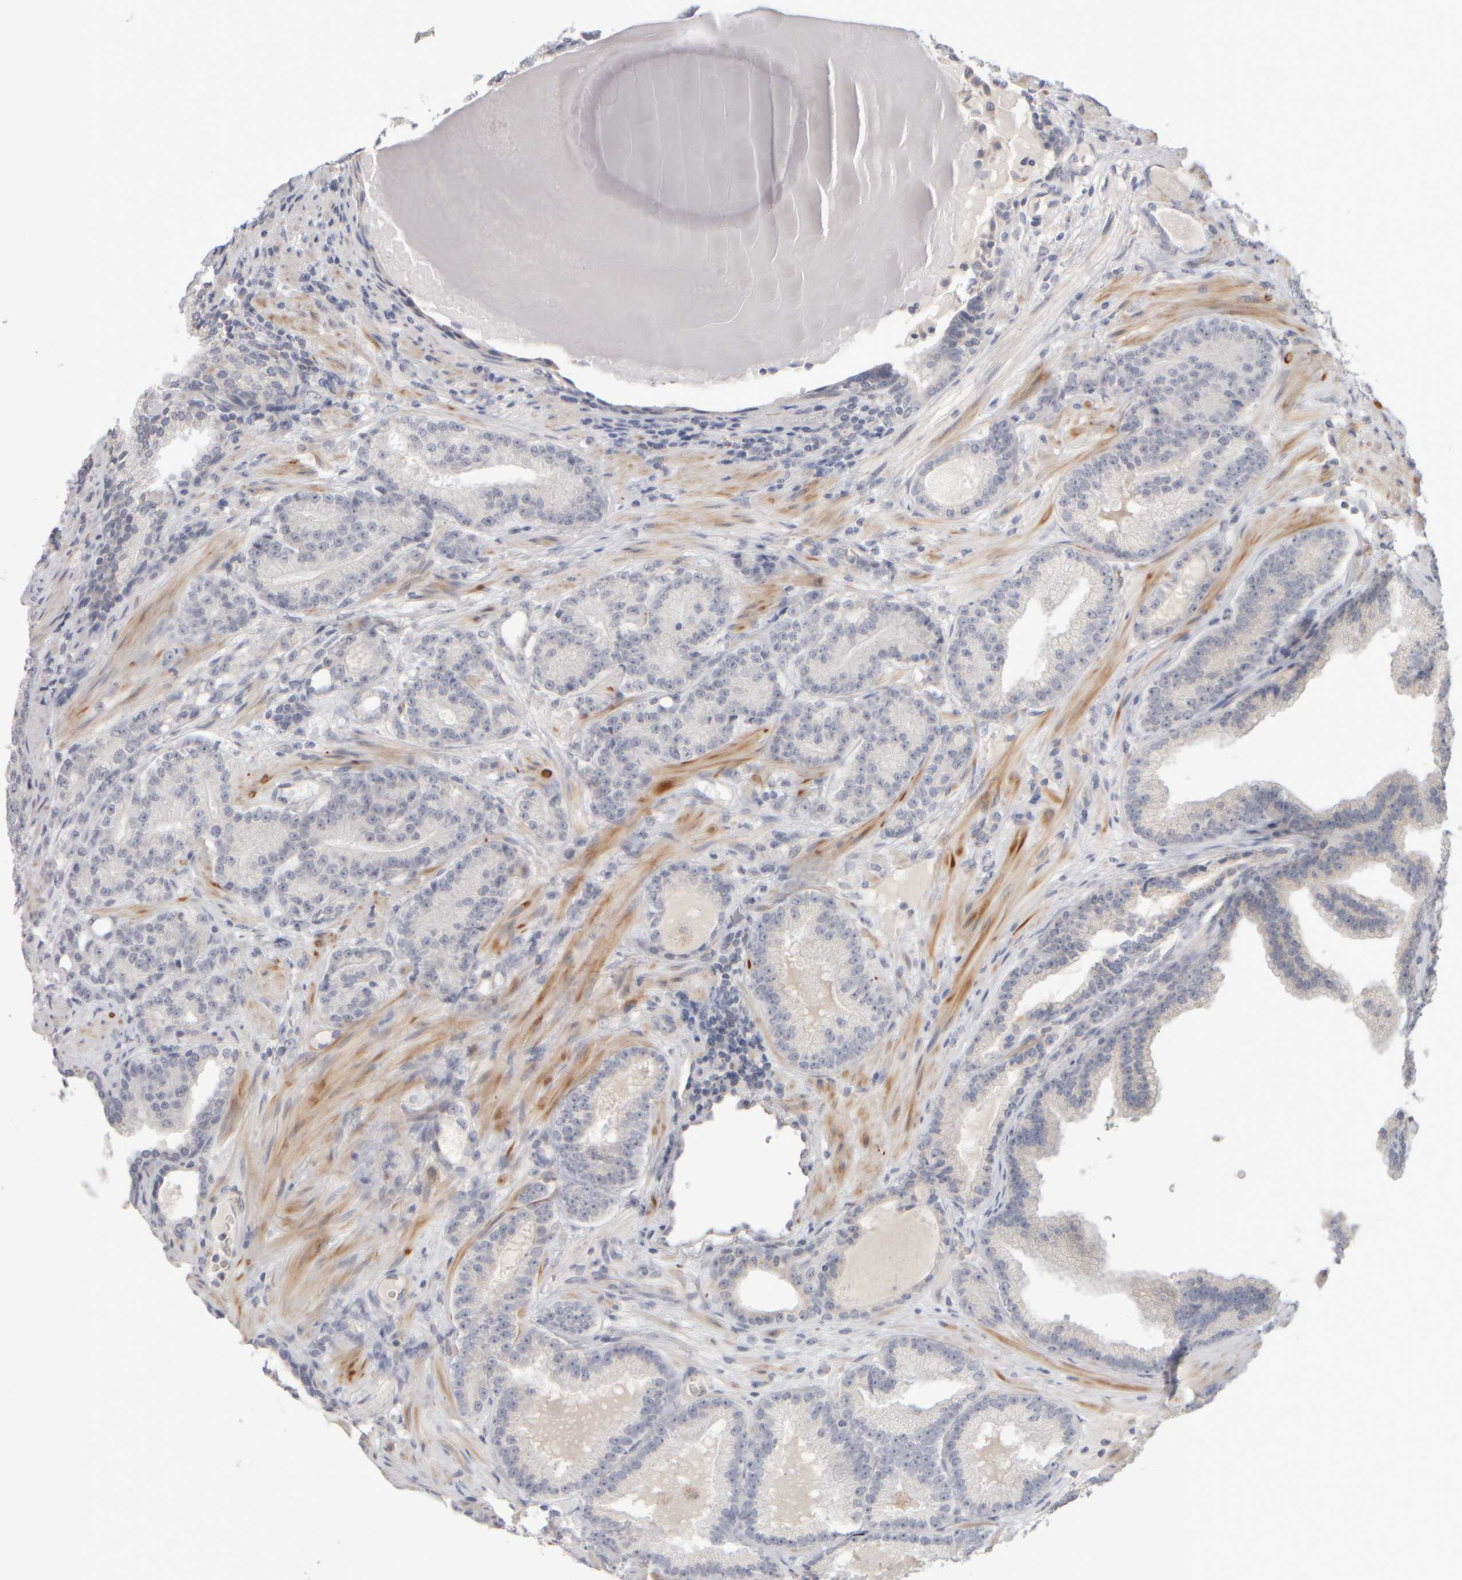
{"staining": {"intensity": "negative", "quantity": "none", "location": "none"}, "tissue": "prostate cancer", "cell_type": "Tumor cells", "image_type": "cancer", "snomed": [{"axis": "morphology", "description": "Adenocarcinoma, High grade"}, {"axis": "topography", "description": "Prostate"}], "caption": "Protein analysis of high-grade adenocarcinoma (prostate) exhibits no significant positivity in tumor cells. (DAB immunohistochemistry (IHC) with hematoxylin counter stain).", "gene": "ZNF112", "patient": {"sex": "male", "age": 61}}